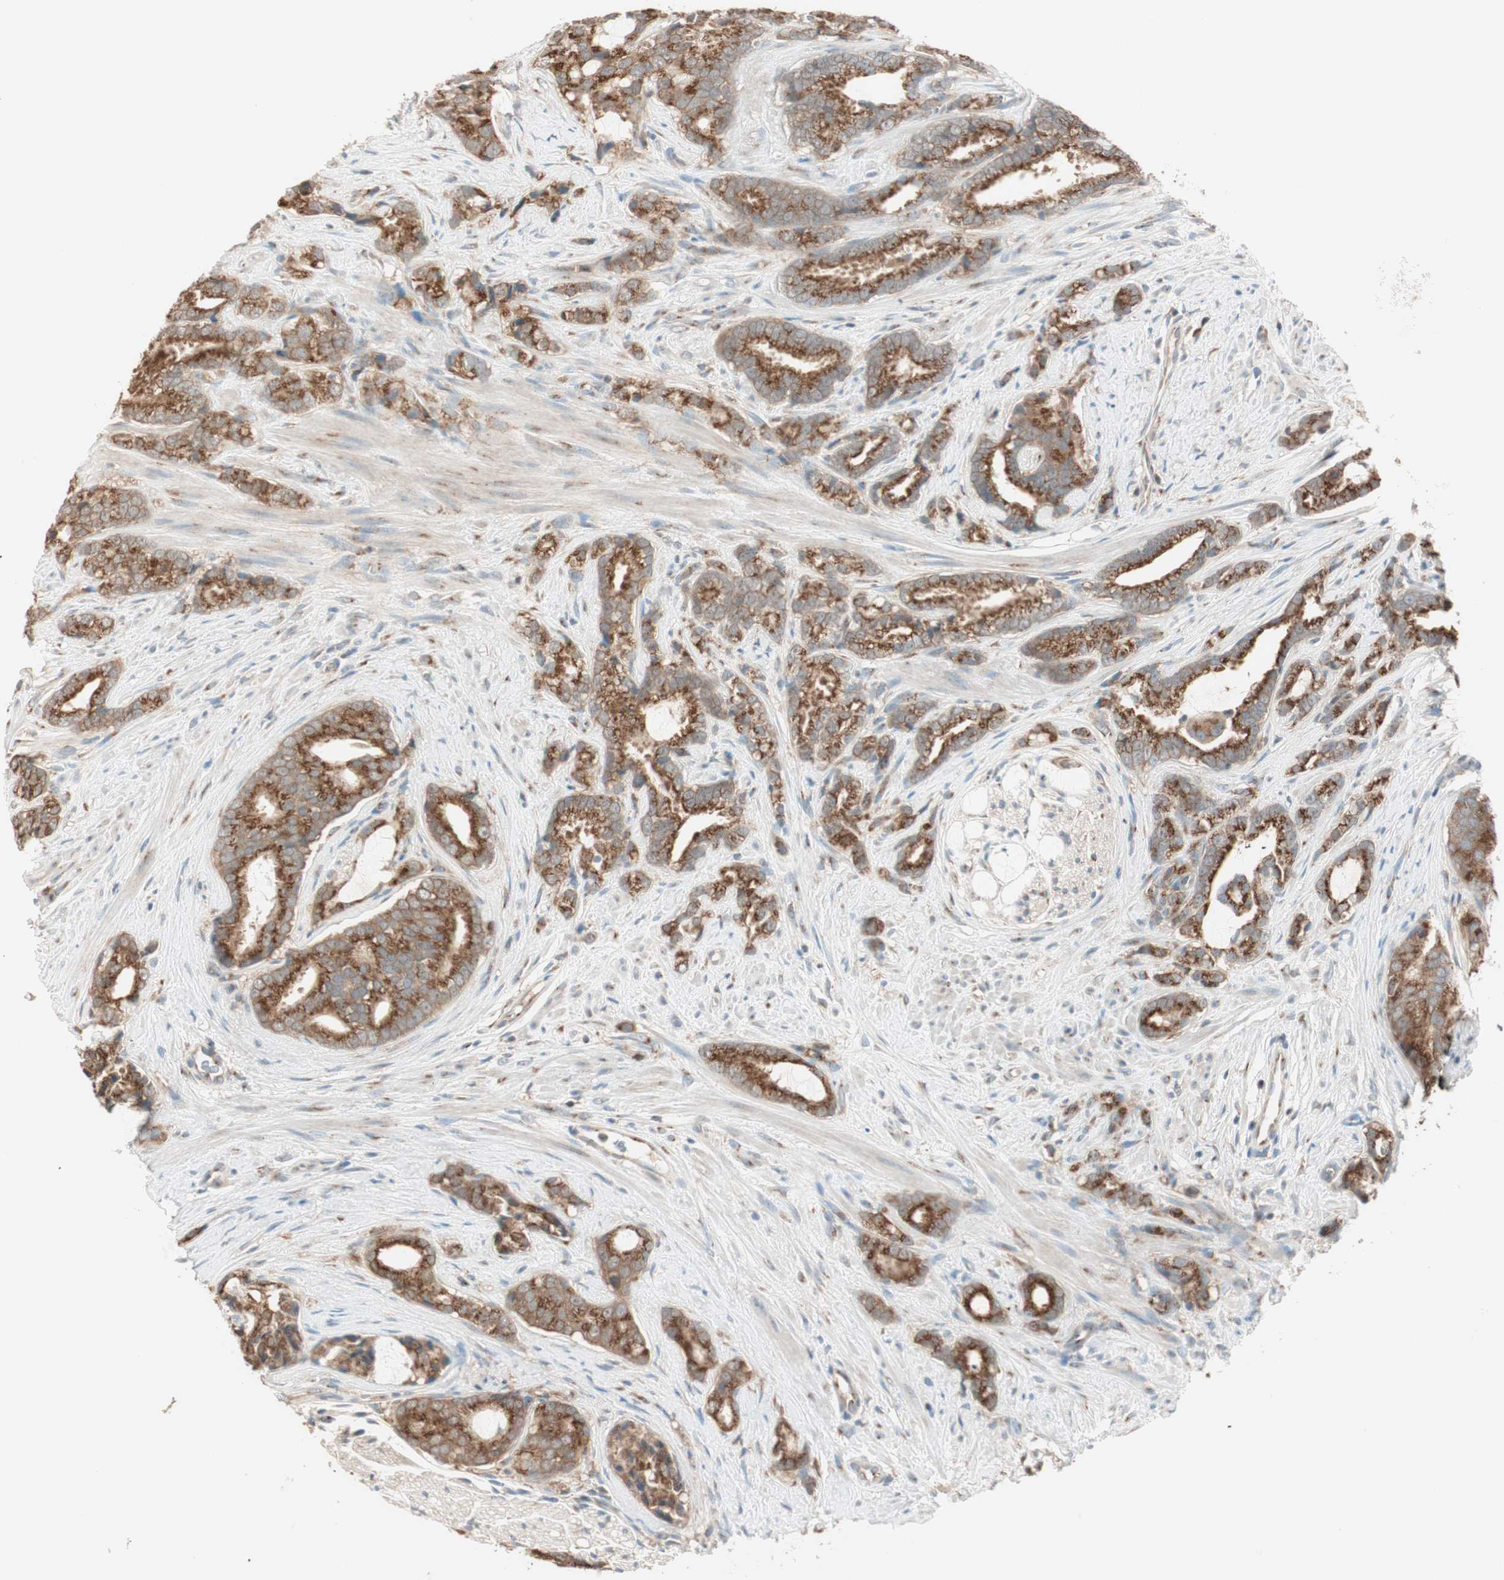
{"staining": {"intensity": "strong", "quantity": ">75%", "location": "cytoplasmic/membranous"}, "tissue": "prostate cancer", "cell_type": "Tumor cells", "image_type": "cancer", "snomed": [{"axis": "morphology", "description": "Adenocarcinoma, Low grade"}, {"axis": "topography", "description": "Prostate"}], "caption": "Protein staining by immunohistochemistry shows strong cytoplasmic/membranous positivity in about >75% of tumor cells in low-grade adenocarcinoma (prostate). The staining was performed using DAB (3,3'-diaminobenzidine), with brown indicating positive protein expression. Nuclei are stained blue with hematoxylin.", "gene": "SEC16A", "patient": {"sex": "male", "age": 58}}